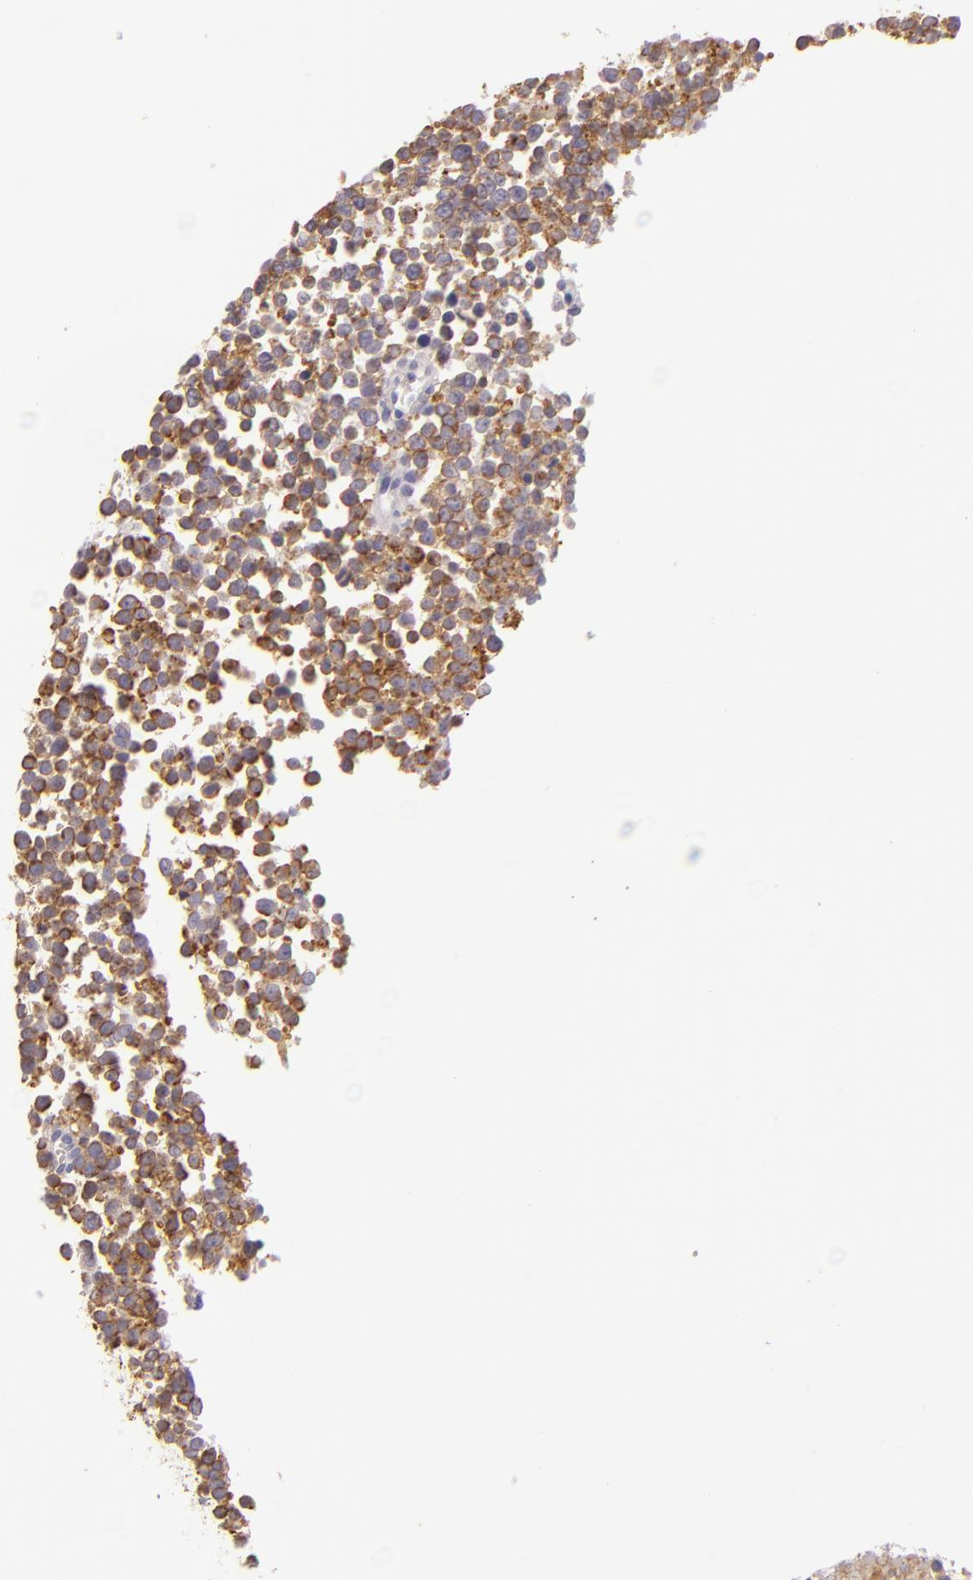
{"staining": {"intensity": "moderate", "quantity": "25%-75%", "location": "cytoplasmic/membranous"}, "tissue": "glioma", "cell_type": "Tumor cells", "image_type": "cancer", "snomed": [{"axis": "morphology", "description": "Glioma, malignant, High grade"}, {"axis": "topography", "description": "Brain"}], "caption": "Immunohistochemistry (IHC) (DAB) staining of human malignant glioma (high-grade) shows moderate cytoplasmic/membranous protein positivity in approximately 25%-75% of tumor cells. The protein is shown in brown color, while the nuclei are stained blue.", "gene": "ZC3H7B", "patient": {"sex": "male", "age": 66}}